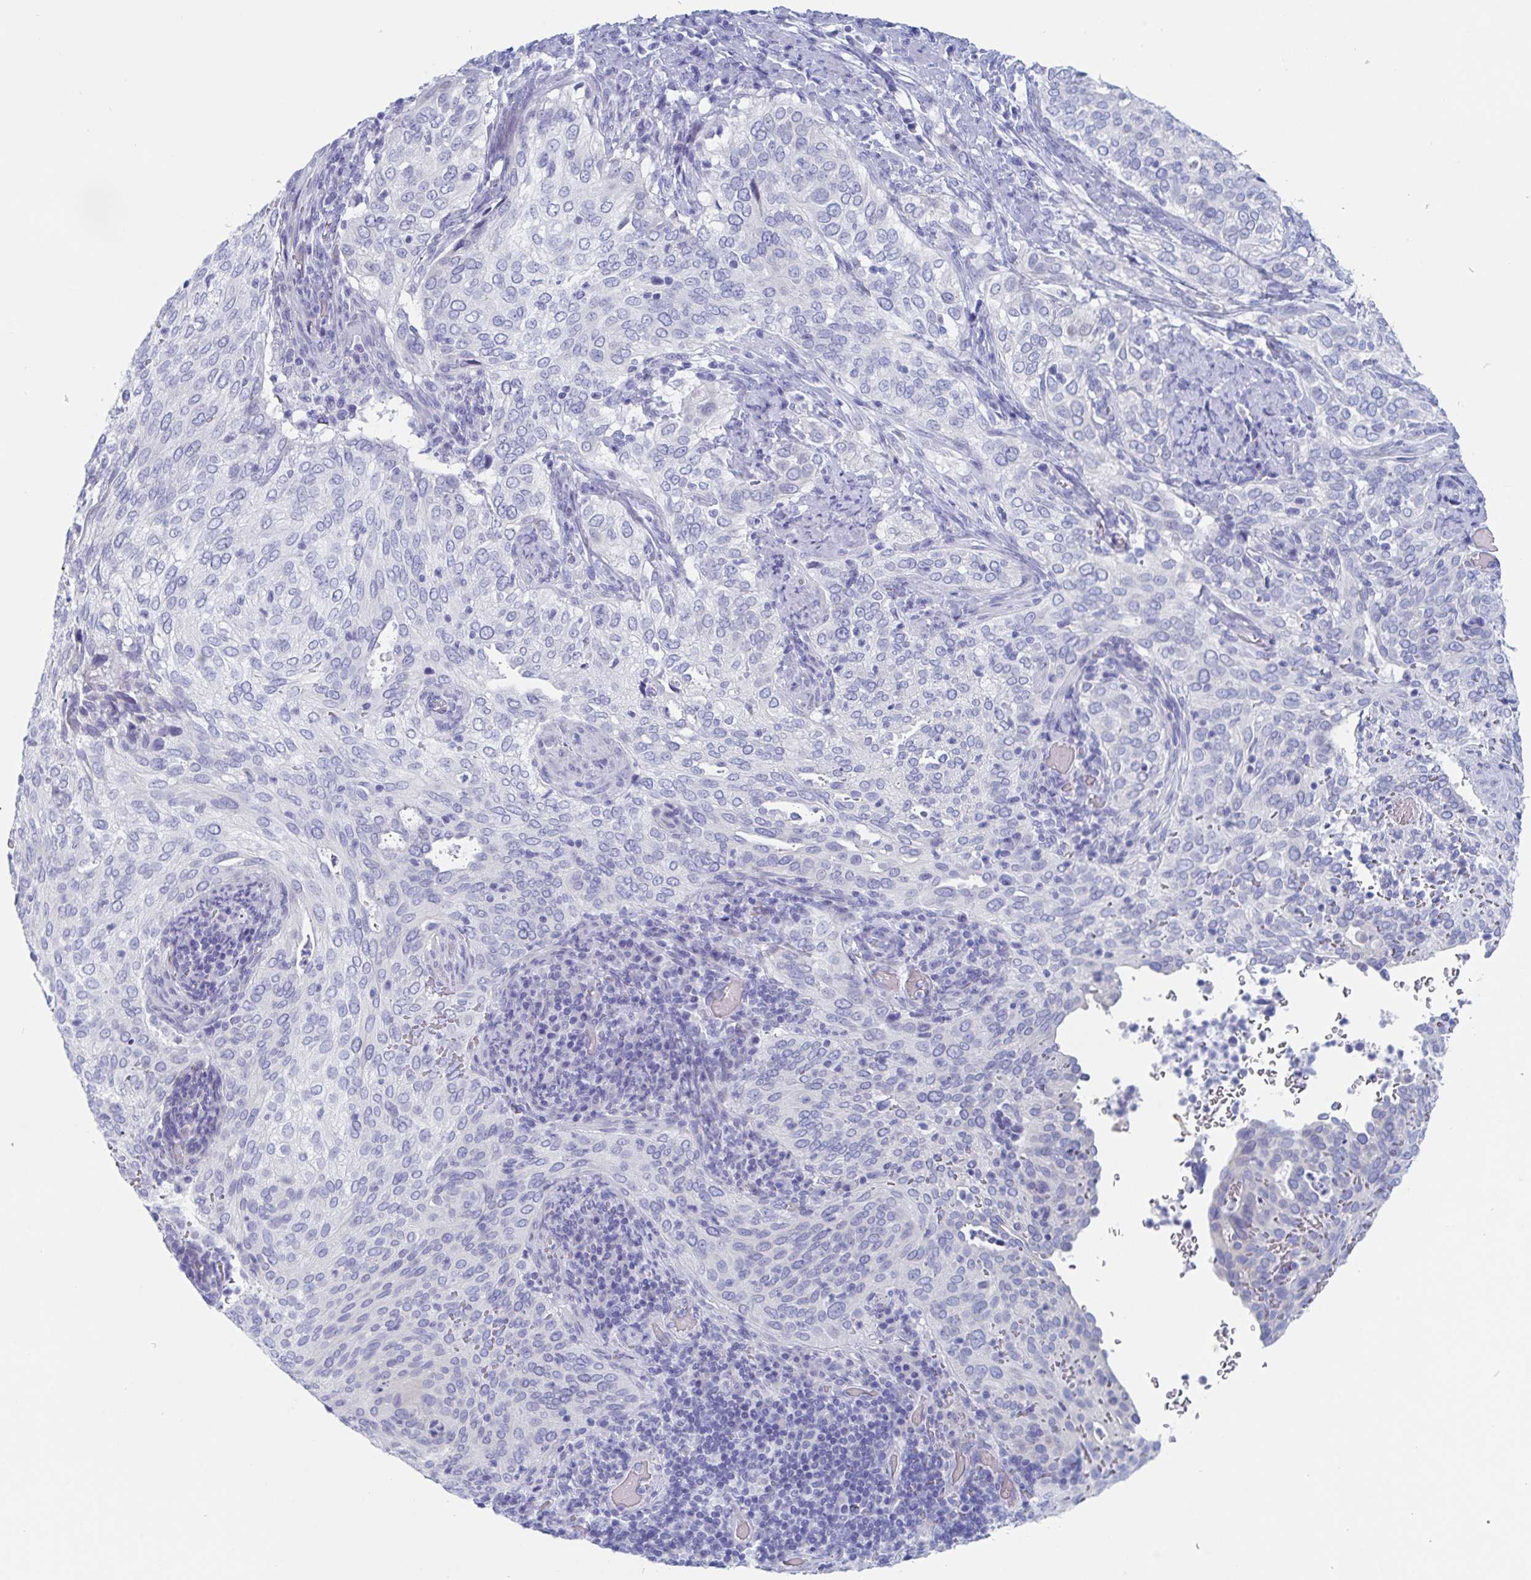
{"staining": {"intensity": "negative", "quantity": "none", "location": "none"}, "tissue": "cervical cancer", "cell_type": "Tumor cells", "image_type": "cancer", "snomed": [{"axis": "morphology", "description": "Squamous cell carcinoma, NOS"}, {"axis": "topography", "description": "Cervix"}], "caption": "High power microscopy photomicrograph of an immunohistochemistry (IHC) micrograph of cervical cancer, revealing no significant staining in tumor cells.", "gene": "ZPBP", "patient": {"sex": "female", "age": 38}}